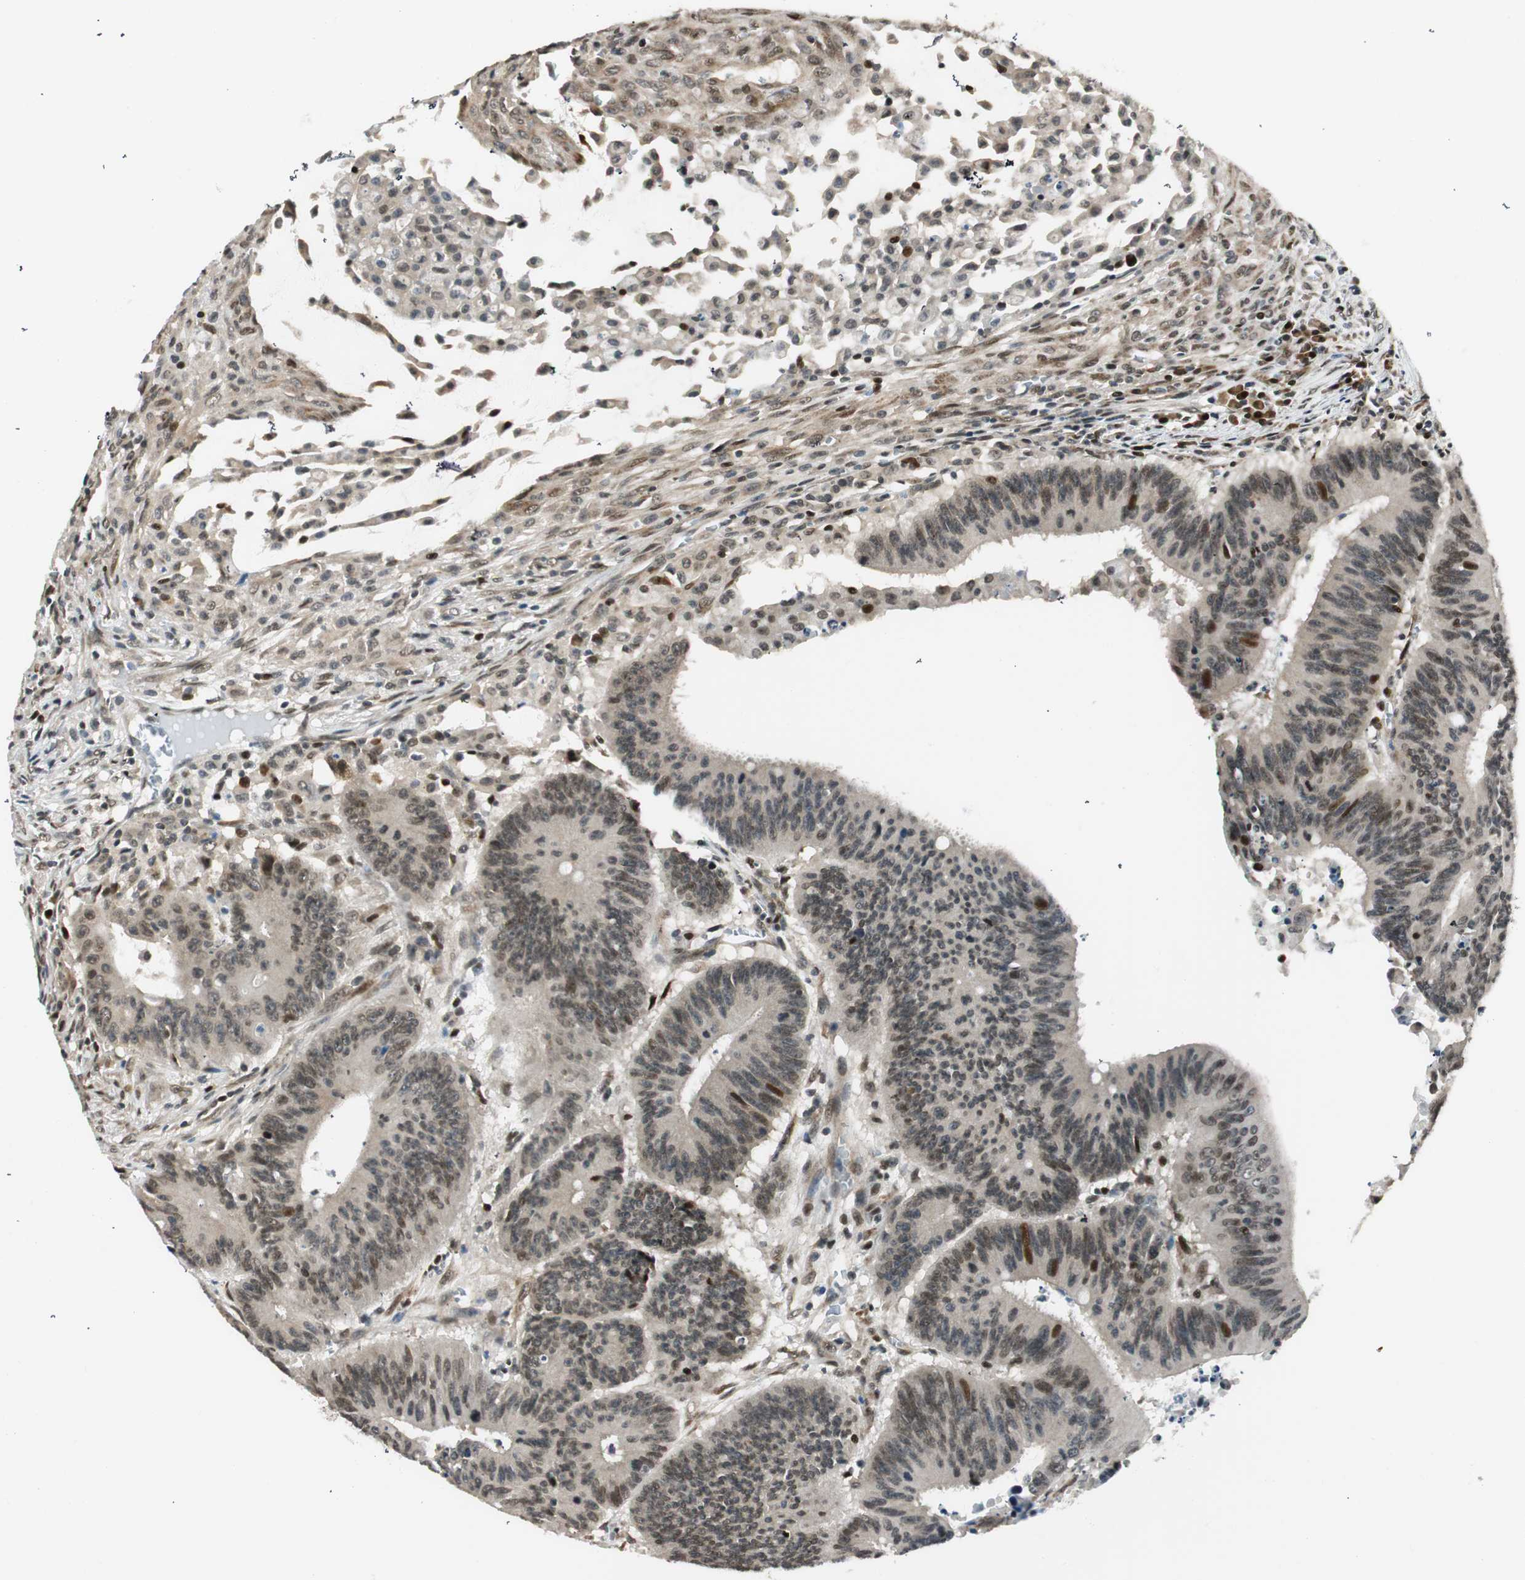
{"staining": {"intensity": "moderate", "quantity": "25%-75%", "location": "nuclear"}, "tissue": "colorectal cancer", "cell_type": "Tumor cells", "image_type": "cancer", "snomed": [{"axis": "morphology", "description": "Adenocarcinoma, NOS"}, {"axis": "topography", "description": "Colon"}], "caption": "High-power microscopy captured an immunohistochemistry image of colorectal cancer, revealing moderate nuclear staining in approximately 25%-75% of tumor cells. (Brightfield microscopy of DAB IHC at high magnification).", "gene": "RING1", "patient": {"sex": "male", "age": 45}}